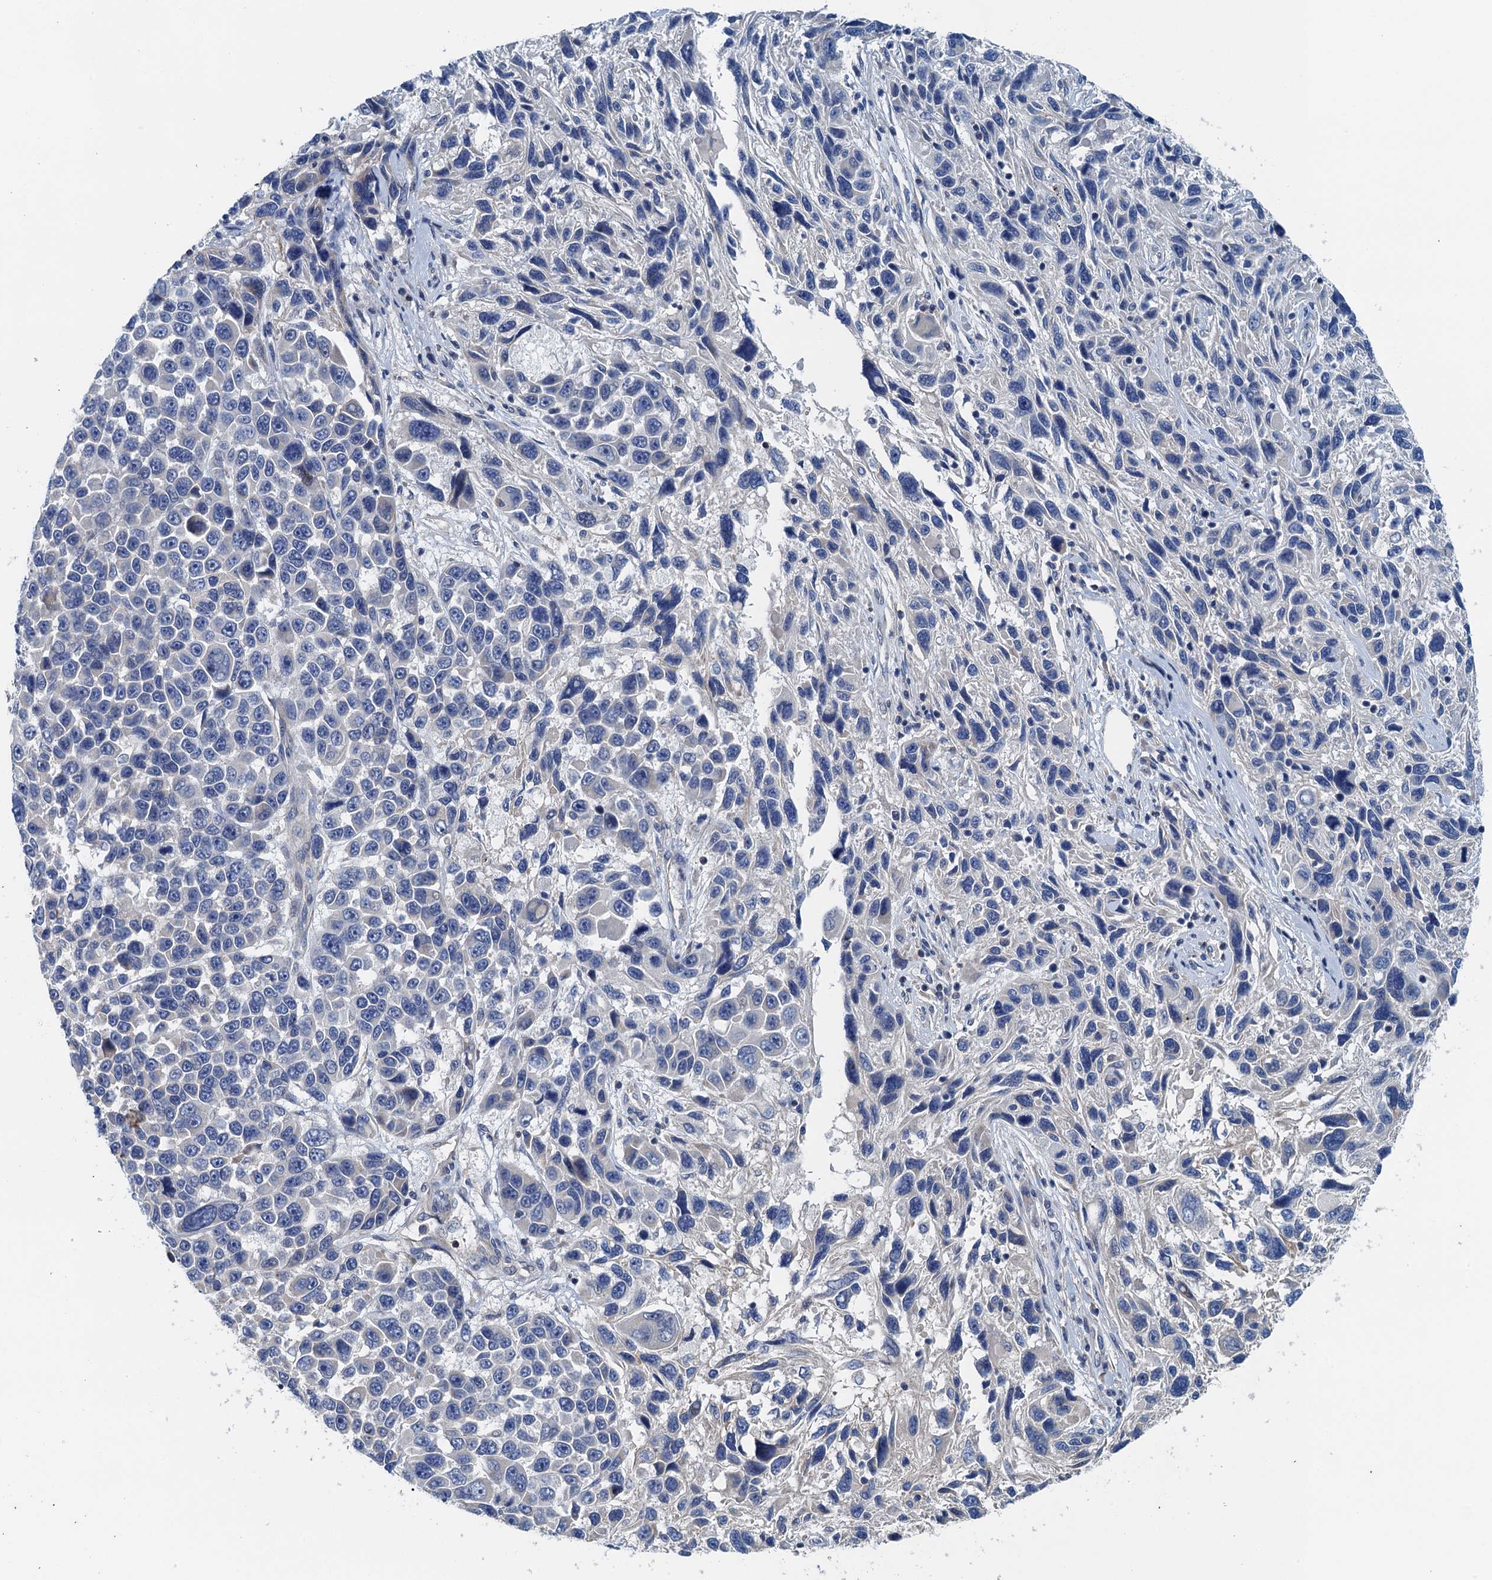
{"staining": {"intensity": "negative", "quantity": "none", "location": "none"}, "tissue": "melanoma", "cell_type": "Tumor cells", "image_type": "cancer", "snomed": [{"axis": "morphology", "description": "Malignant melanoma, NOS"}, {"axis": "topography", "description": "Skin"}], "caption": "Melanoma was stained to show a protein in brown. There is no significant expression in tumor cells.", "gene": "PPP1R14D", "patient": {"sex": "male", "age": 53}}